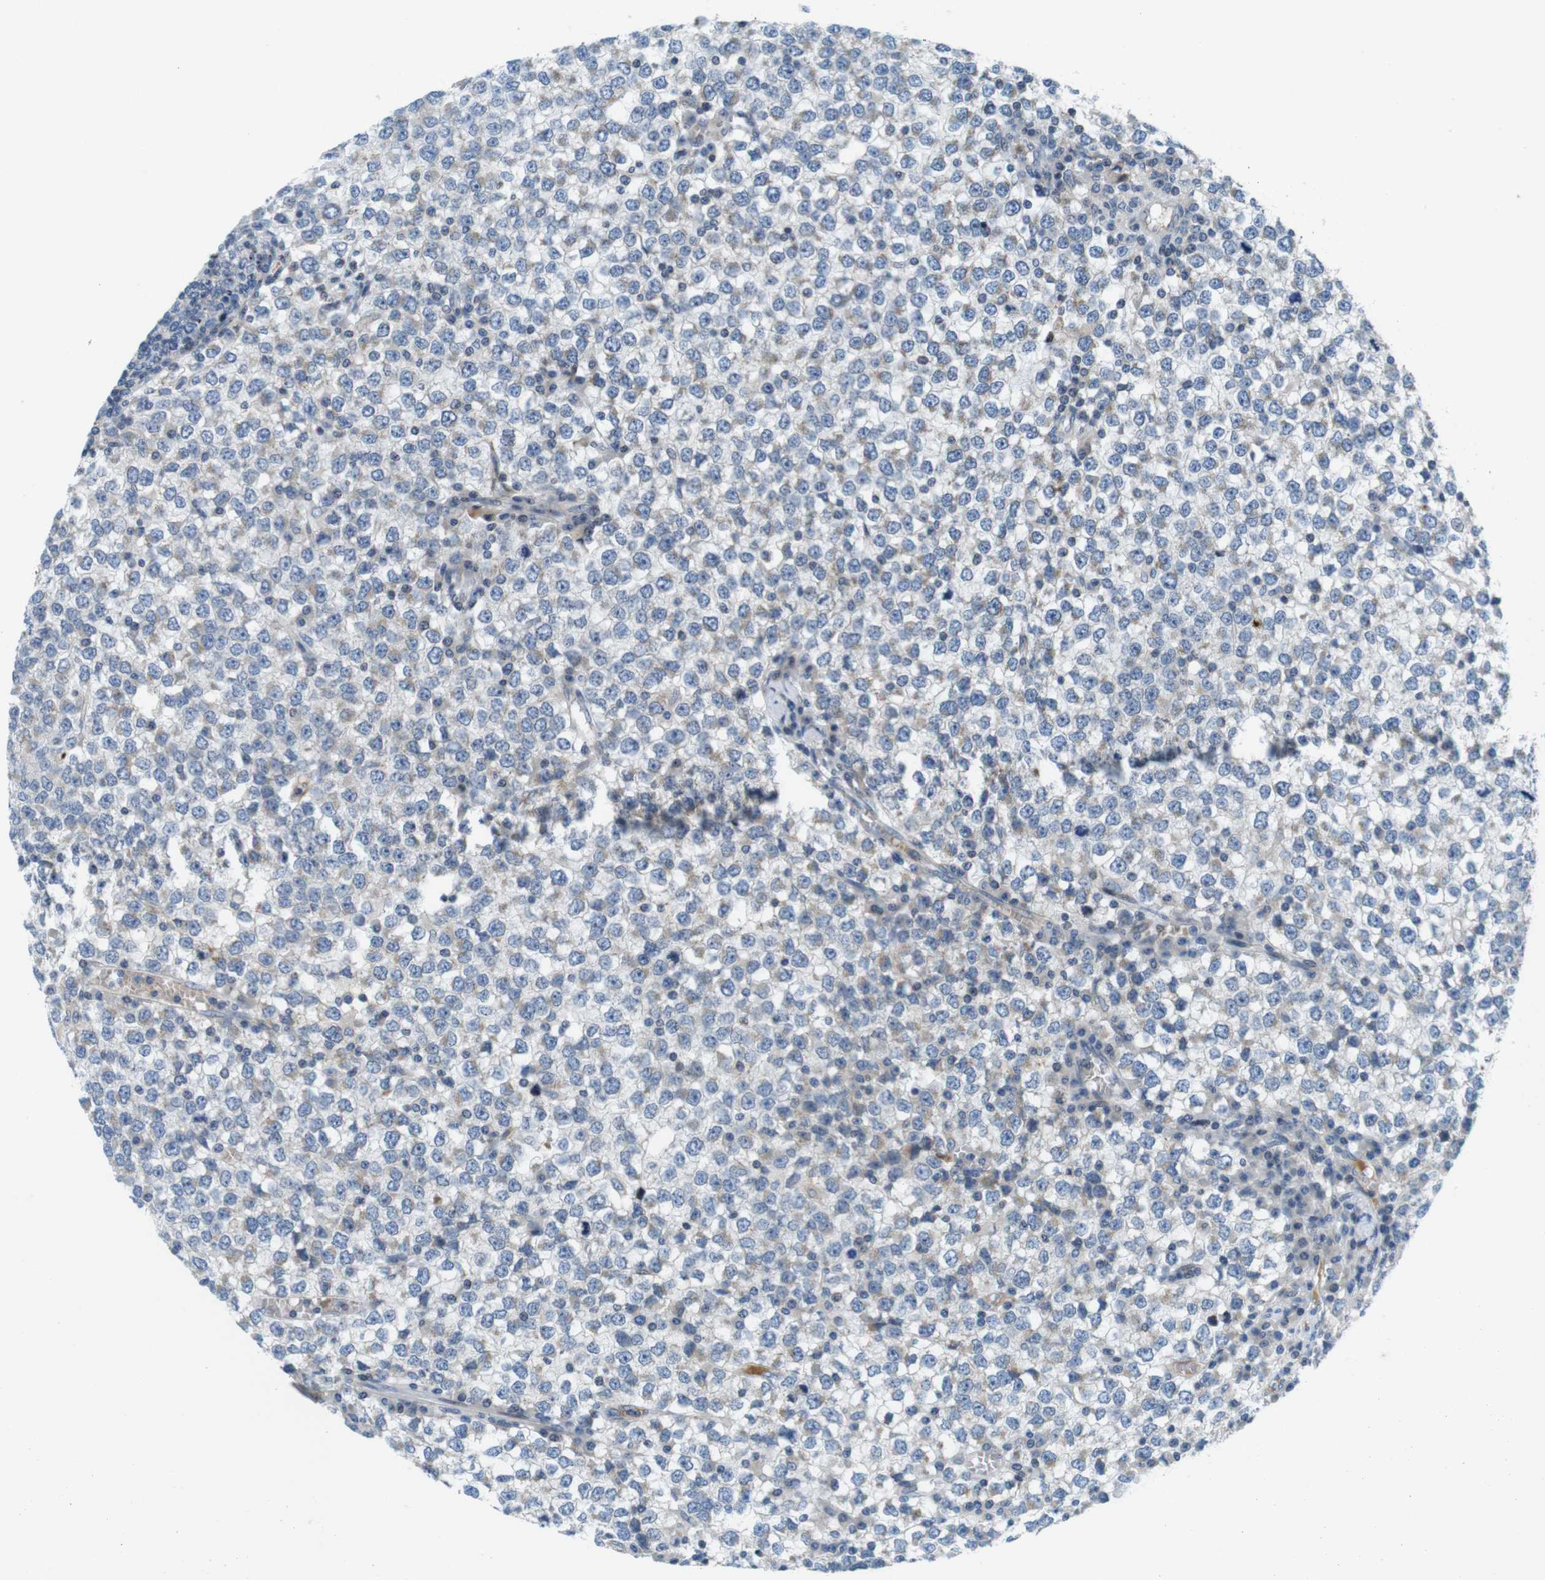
{"staining": {"intensity": "negative", "quantity": "none", "location": "none"}, "tissue": "testis cancer", "cell_type": "Tumor cells", "image_type": "cancer", "snomed": [{"axis": "morphology", "description": "Seminoma, NOS"}, {"axis": "topography", "description": "Testis"}], "caption": "Testis cancer stained for a protein using immunohistochemistry exhibits no positivity tumor cells.", "gene": "ZDHHC3", "patient": {"sex": "male", "age": 65}}